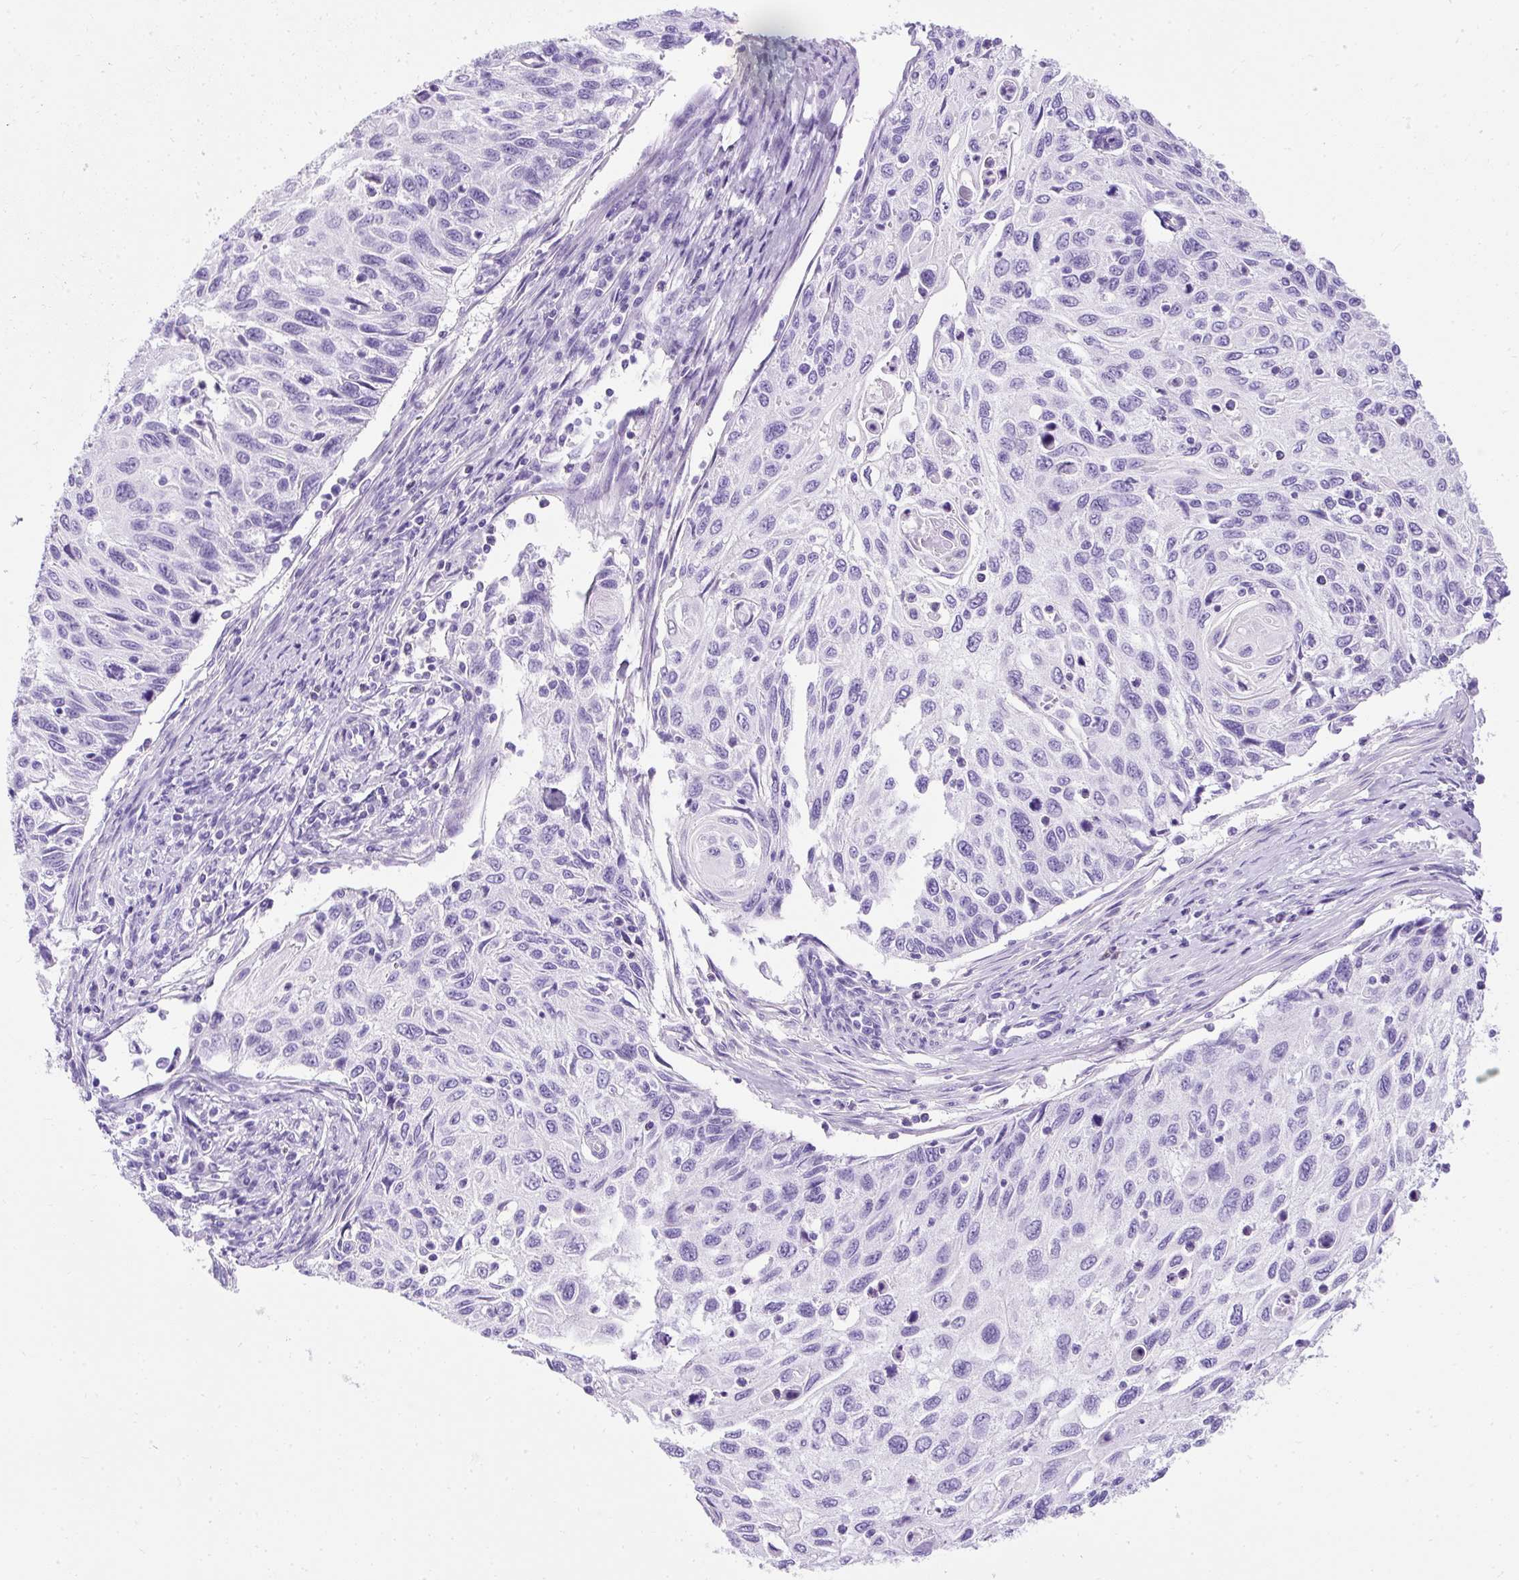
{"staining": {"intensity": "negative", "quantity": "none", "location": "none"}, "tissue": "cervical cancer", "cell_type": "Tumor cells", "image_type": "cancer", "snomed": [{"axis": "morphology", "description": "Squamous cell carcinoma, NOS"}, {"axis": "topography", "description": "Cervix"}], "caption": "DAB immunohistochemical staining of squamous cell carcinoma (cervical) displays no significant staining in tumor cells.", "gene": "PVALB", "patient": {"sex": "female", "age": 70}}